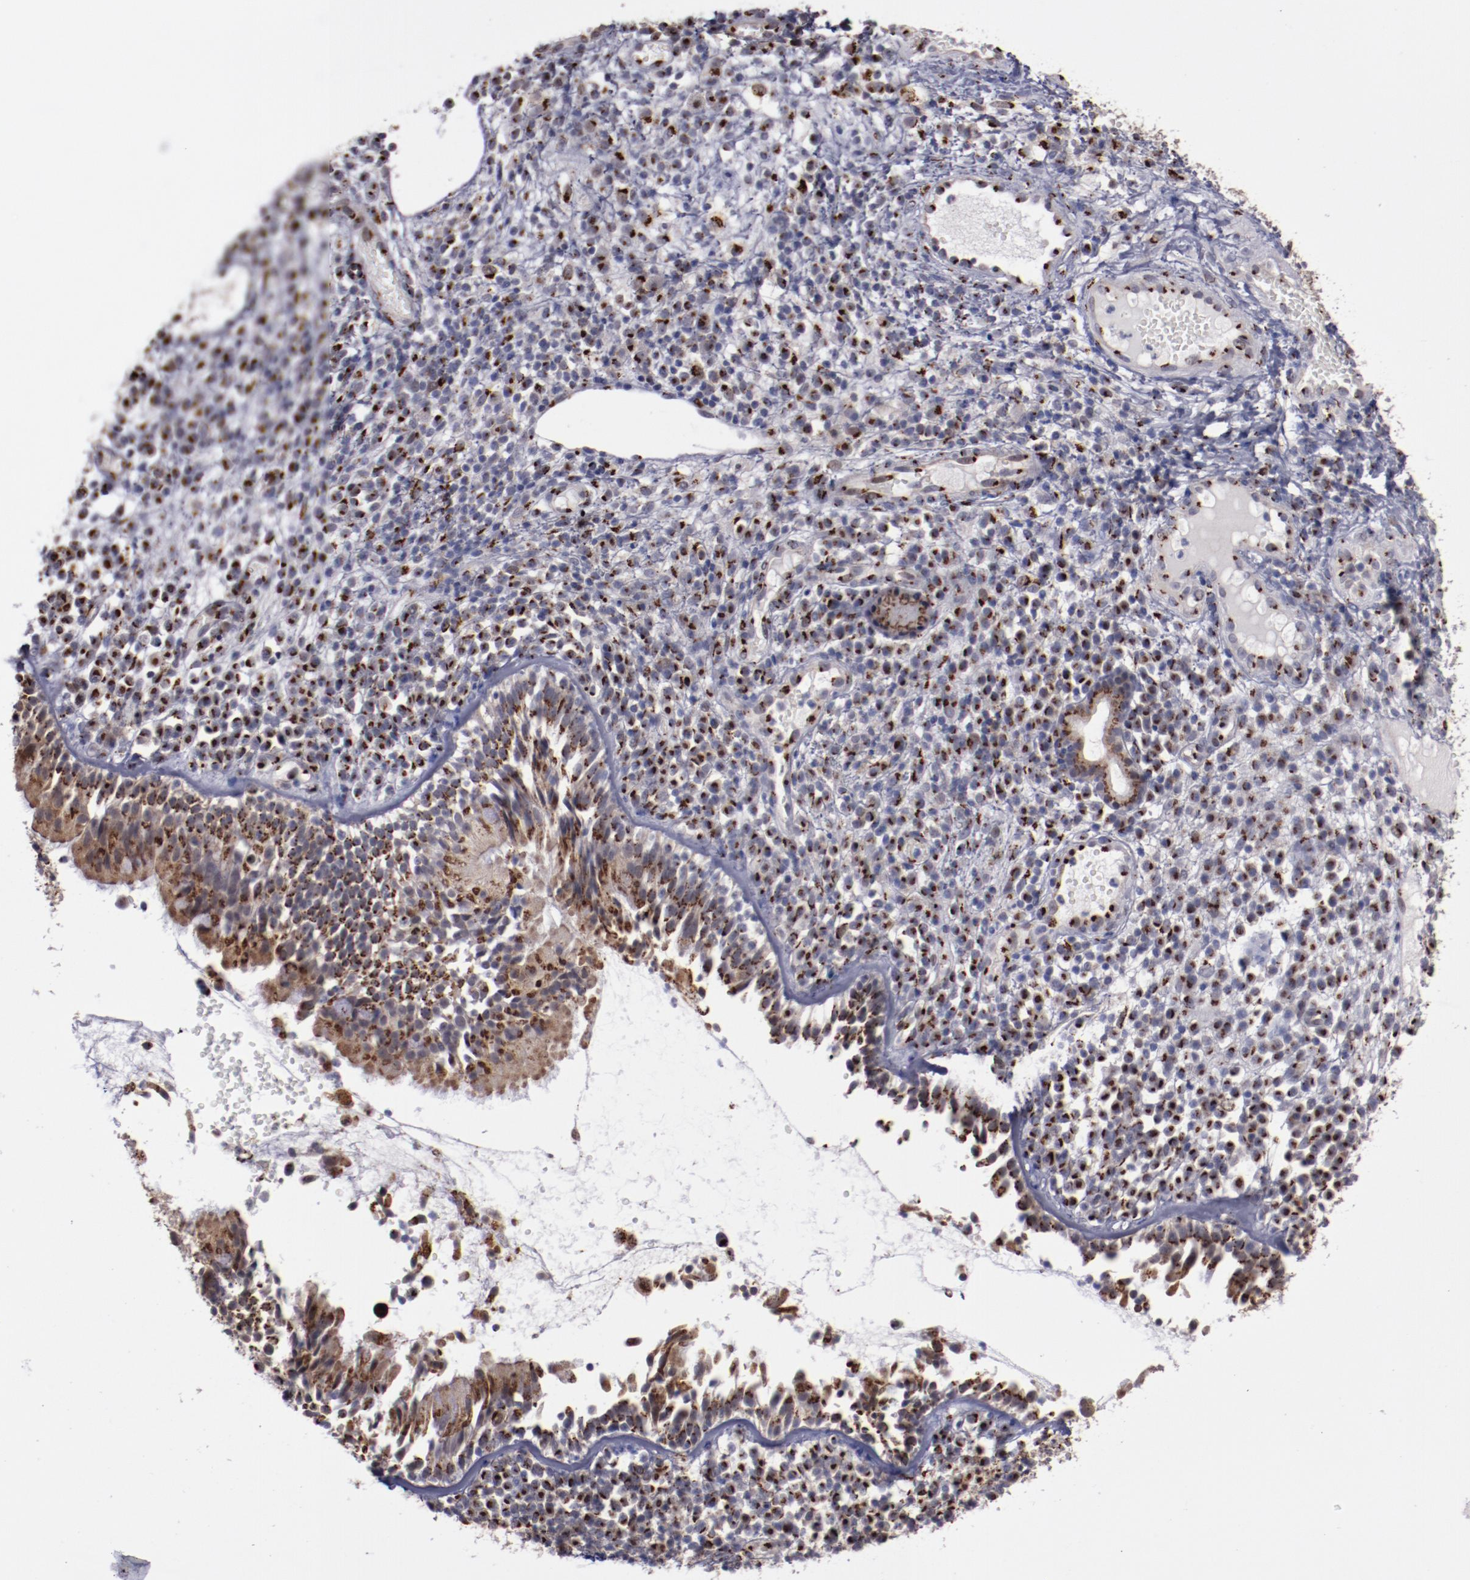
{"staining": {"intensity": "strong", "quantity": ">75%", "location": "cytoplasmic/membranous"}, "tissue": "nasopharynx", "cell_type": "Respiratory epithelial cells", "image_type": "normal", "snomed": [{"axis": "morphology", "description": "Normal tissue, NOS"}, {"axis": "morphology", "description": "Inflammation, NOS"}, {"axis": "morphology", "description": "Malignant melanoma, Metastatic site"}, {"axis": "topography", "description": "Nasopharynx"}], "caption": "IHC micrograph of normal nasopharynx stained for a protein (brown), which reveals high levels of strong cytoplasmic/membranous positivity in about >75% of respiratory epithelial cells.", "gene": "GOLIM4", "patient": {"sex": "female", "age": 55}}